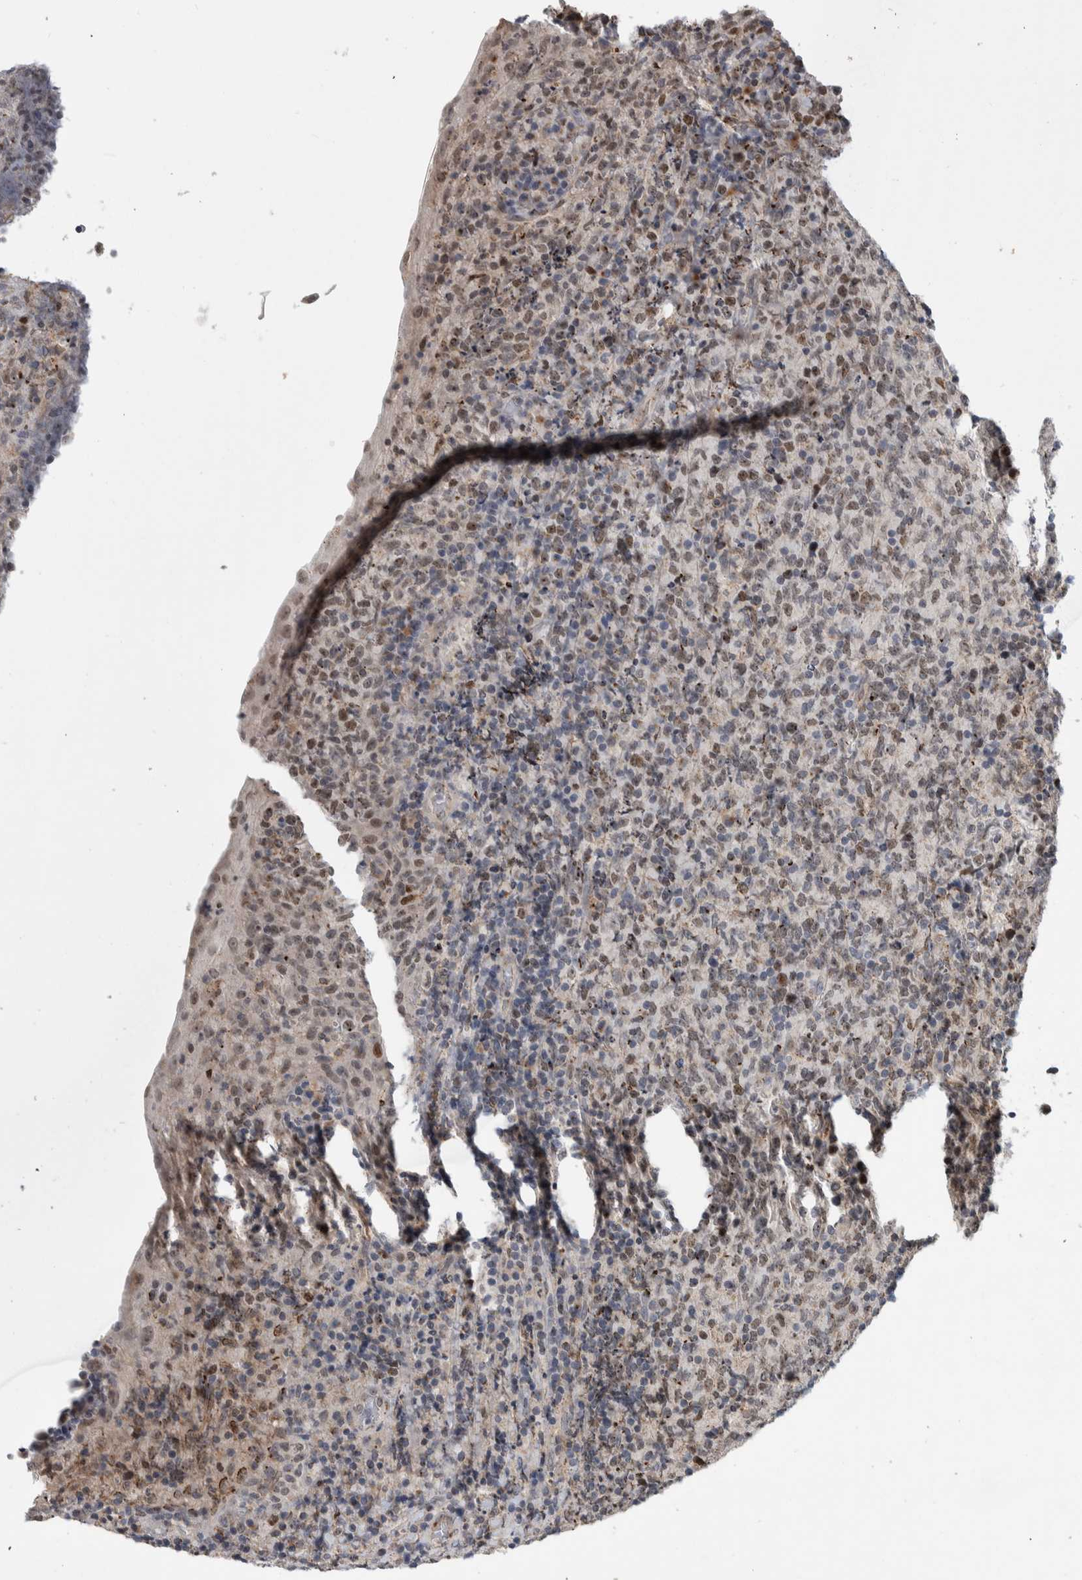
{"staining": {"intensity": "weak", "quantity": "<25%", "location": "nuclear"}, "tissue": "lymphoma", "cell_type": "Tumor cells", "image_type": "cancer", "snomed": [{"axis": "morphology", "description": "Malignant lymphoma, non-Hodgkin's type, High grade"}, {"axis": "topography", "description": "Tonsil"}], "caption": "This micrograph is of malignant lymphoma, non-Hodgkin's type (high-grade) stained with immunohistochemistry (IHC) to label a protein in brown with the nuclei are counter-stained blue. There is no positivity in tumor cells.", "gene": "MSL1", "patient": {"sex": "female", "age": 36}}